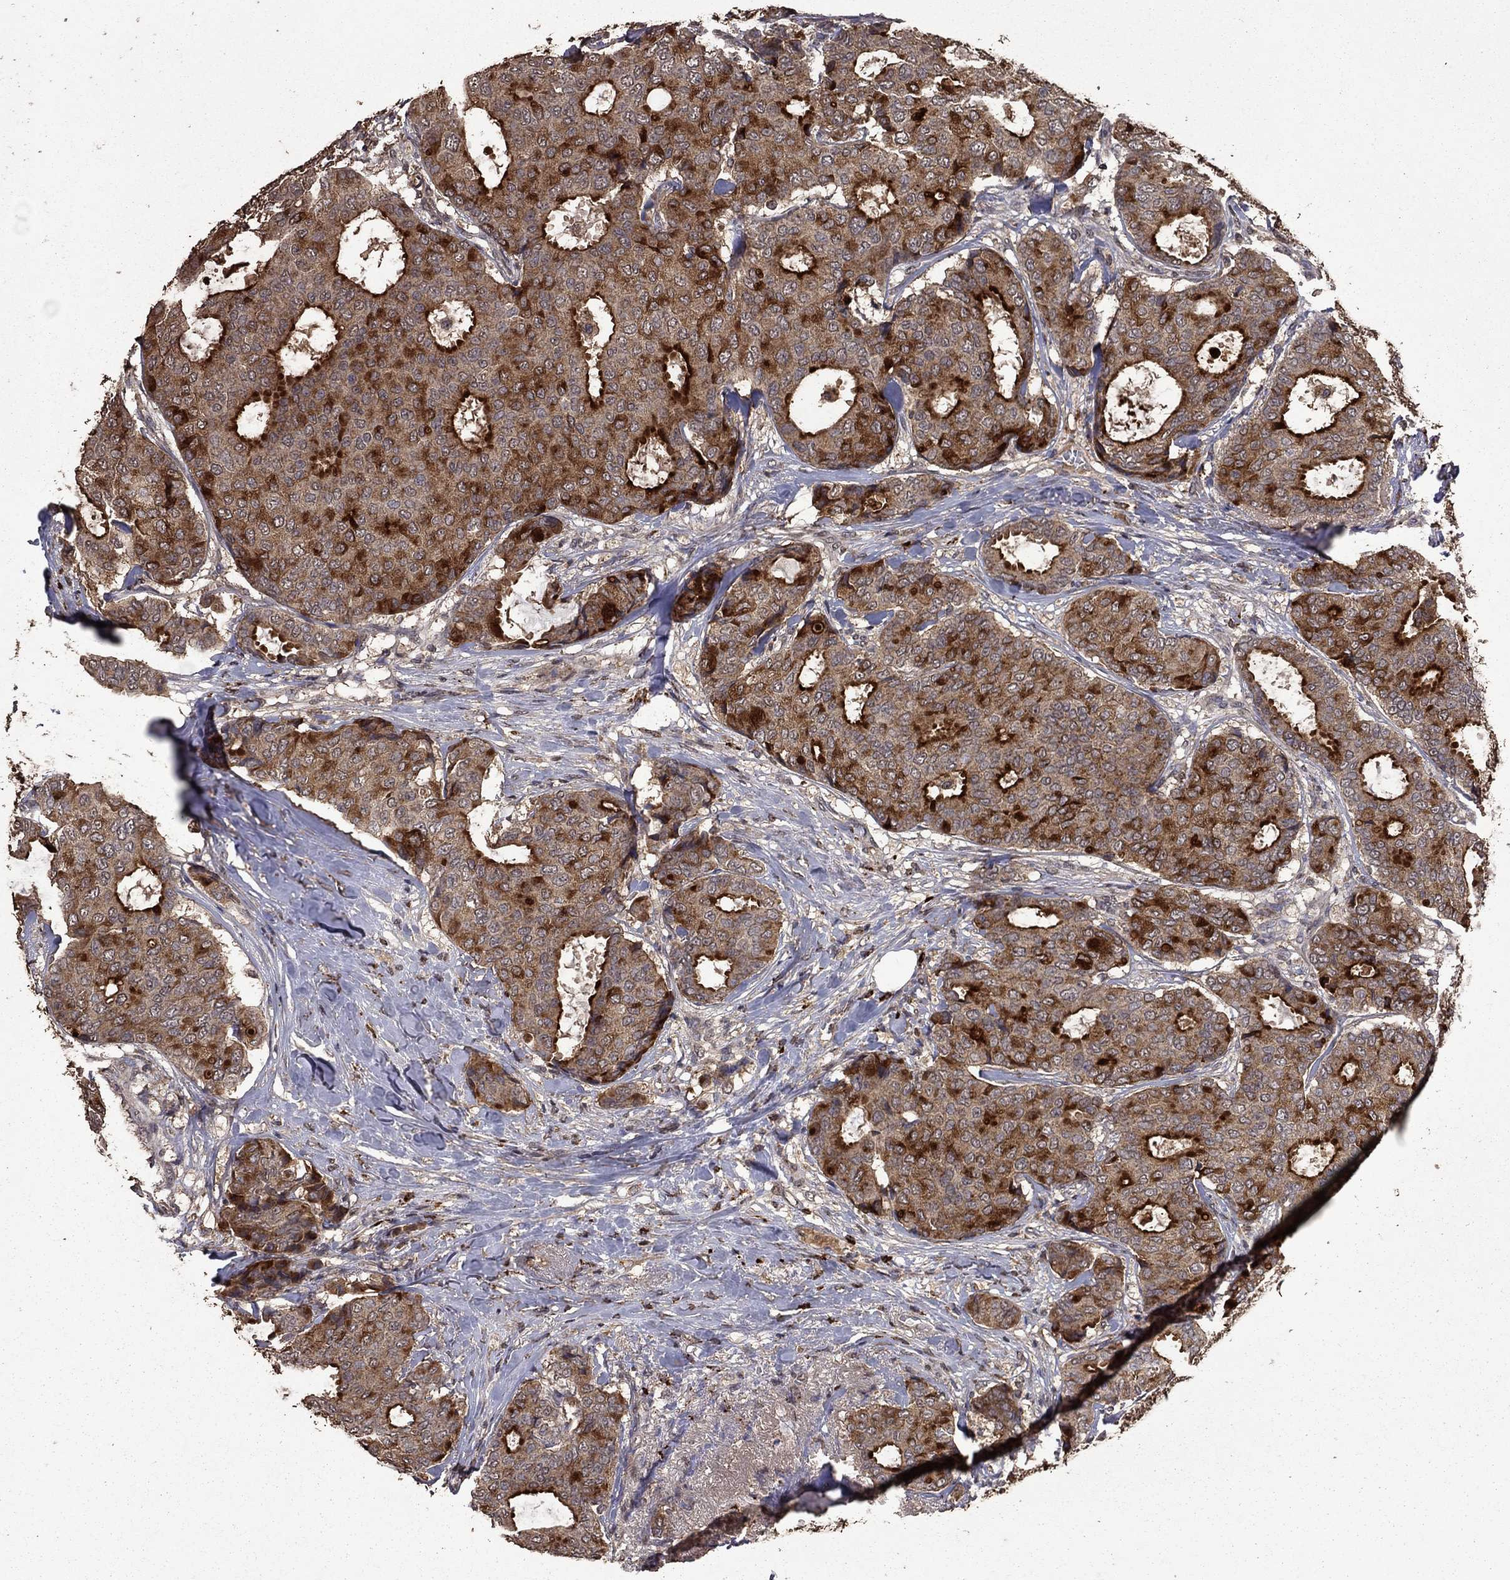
{"staining": {"intensity": "strong", "quantity": "25%-75%", "location": "cytoplasmic/membranous"}, "tissue": "breast cancer", "cell_type": "Tumor cells", "image_type": "cancer", "snomed": [{"axis": "morphology", "description": "Duct carcinoma"}, {"axis": "topography", "description": "Breast"}], "caption": "Strong cytoplasmic/membranous expression for a protein is present in about 25%-75% of tumor cells of breast intraductal carcinoma using IHC.", "gene": "SERPINA5", "patient": {"sex": "female", "age": 75}}